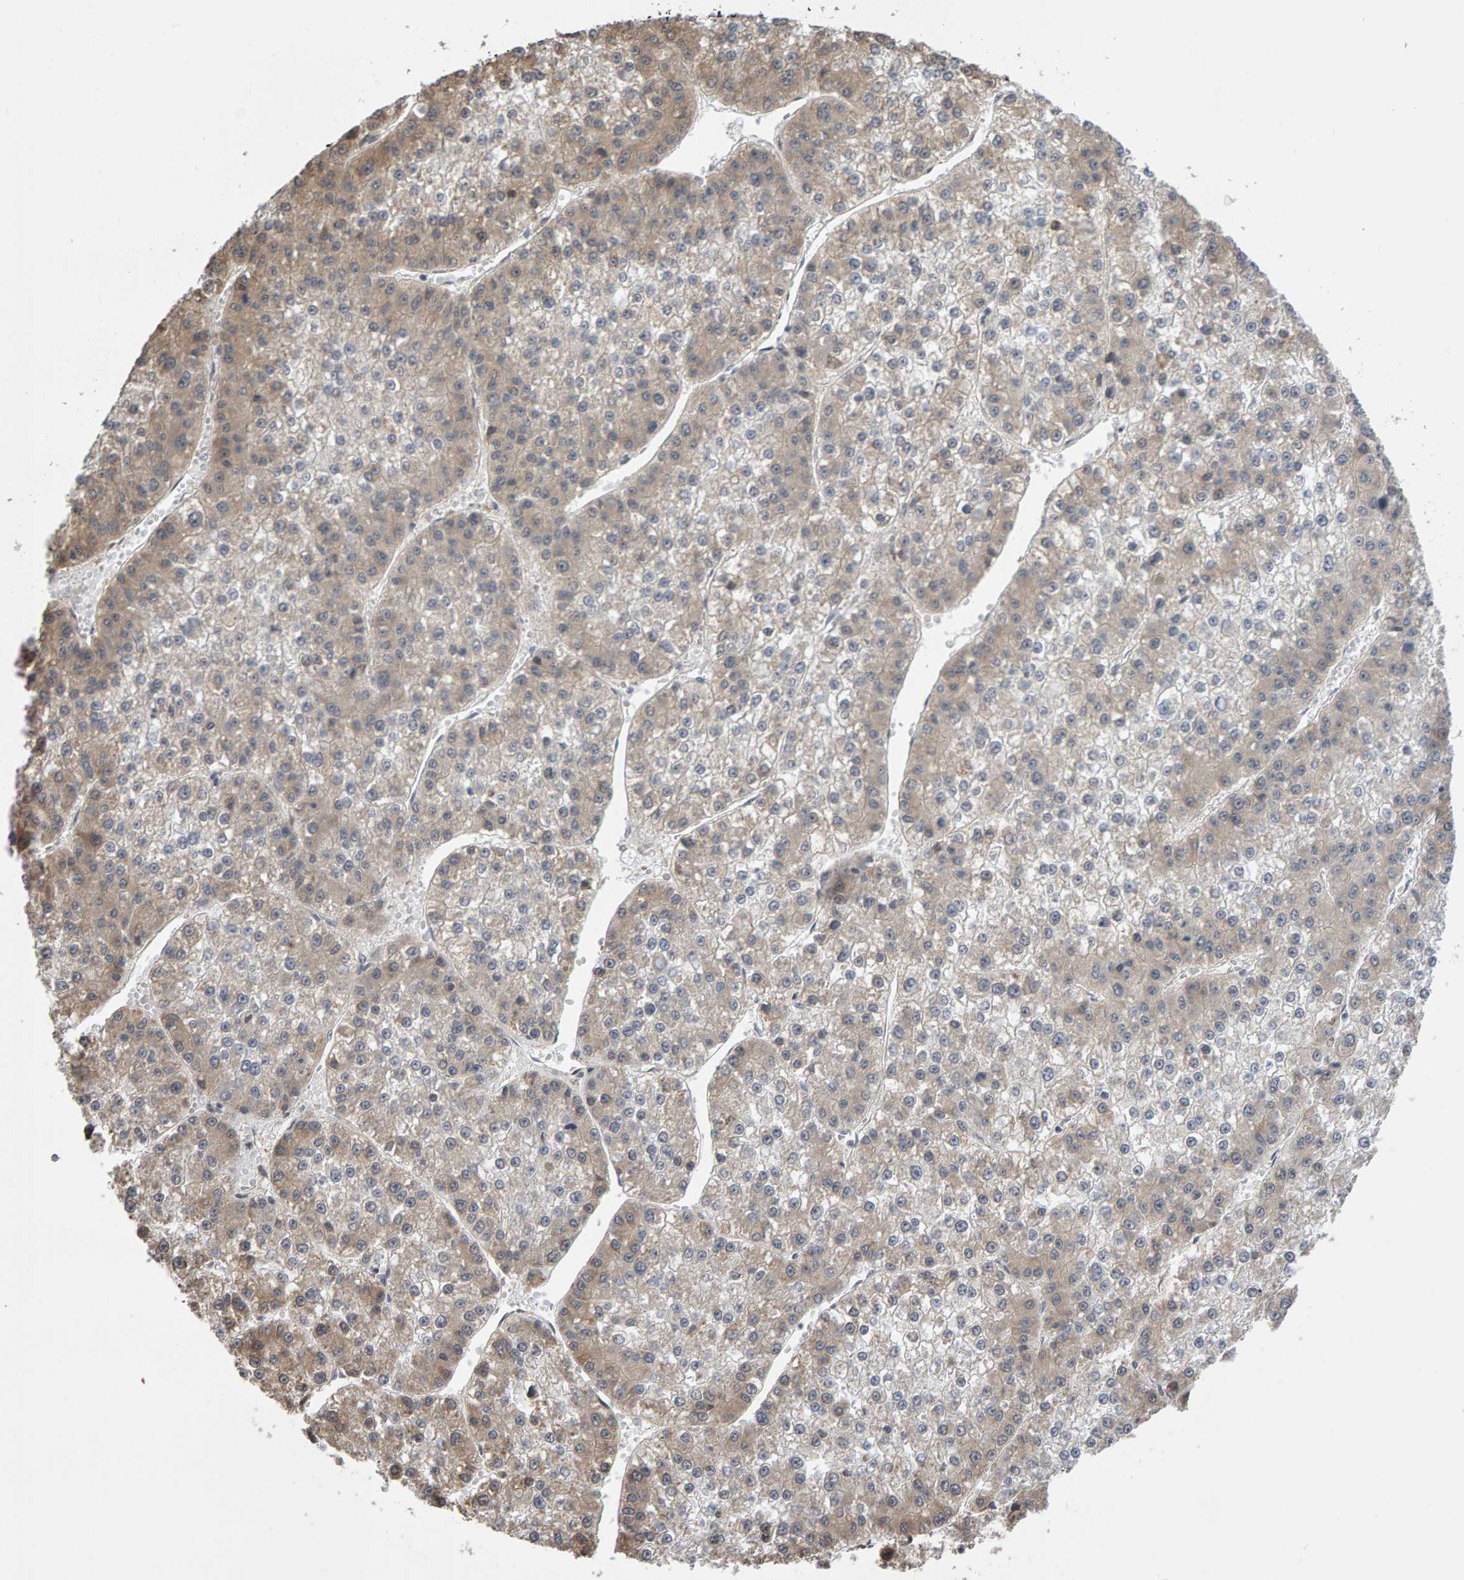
{"staining": {"intensity": "weak", "quantity": "25%-75%", "location": "cytoplasmic/membranous"}, "tissue": "liver cancer", "cell_type": "Tumor cells", "image_type": "cancer", "snomed": [{"axis": "morphology", "description": "Carcinoma, Hepatocellular, NOS"}, {"axis": "topography", "description": "Liver"}], "caption": "Protein expression analysis of liver hepatocellular carcinoma demonstrates weak cytoplasmic/membranous positivity in approximately 25%-75% of tumor cells. (DAB IHC with brightfield microscopy, high magnification).", "gene": "COASY", "patient": {"sex": "female", "age": 73}}